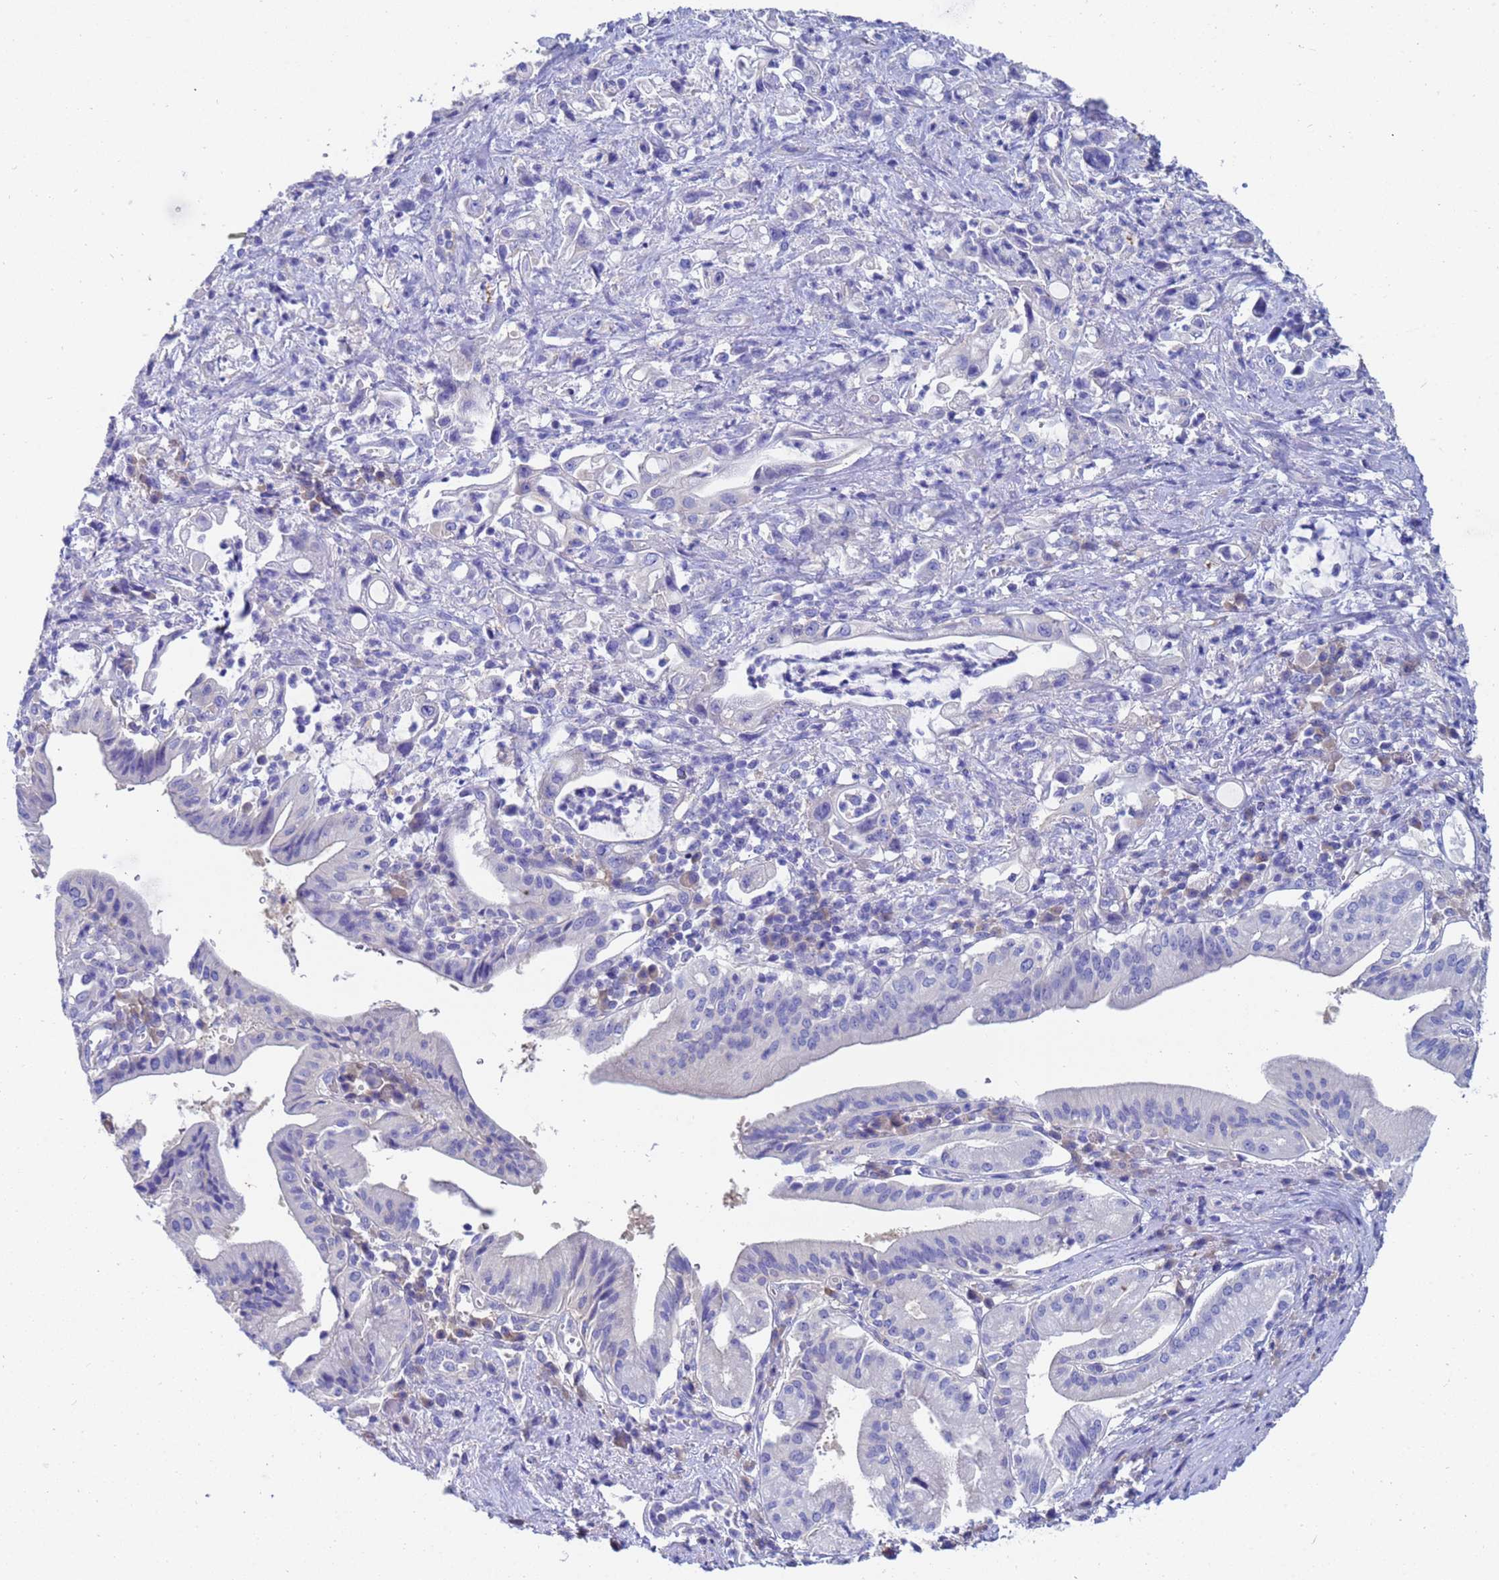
{"staining": {"intensity": "negative", "quantity": "none", "location": "none"}, "tissue": "pancreatic cancer", "cell_type": "Tumor cells", "image_type": "cancer", "snomed": [{"axis": "morphology", "description": "Adenocarcinoma, NOS"}, {"axis": "topography", "description": "Pancreas"}], "caption": "This is an immunohistochemistry micrograph of pancreatic cancer. There is no expression in tumor cells.", "gene": "UBE2O", "patient": {"sex": "female", "age": 61}}